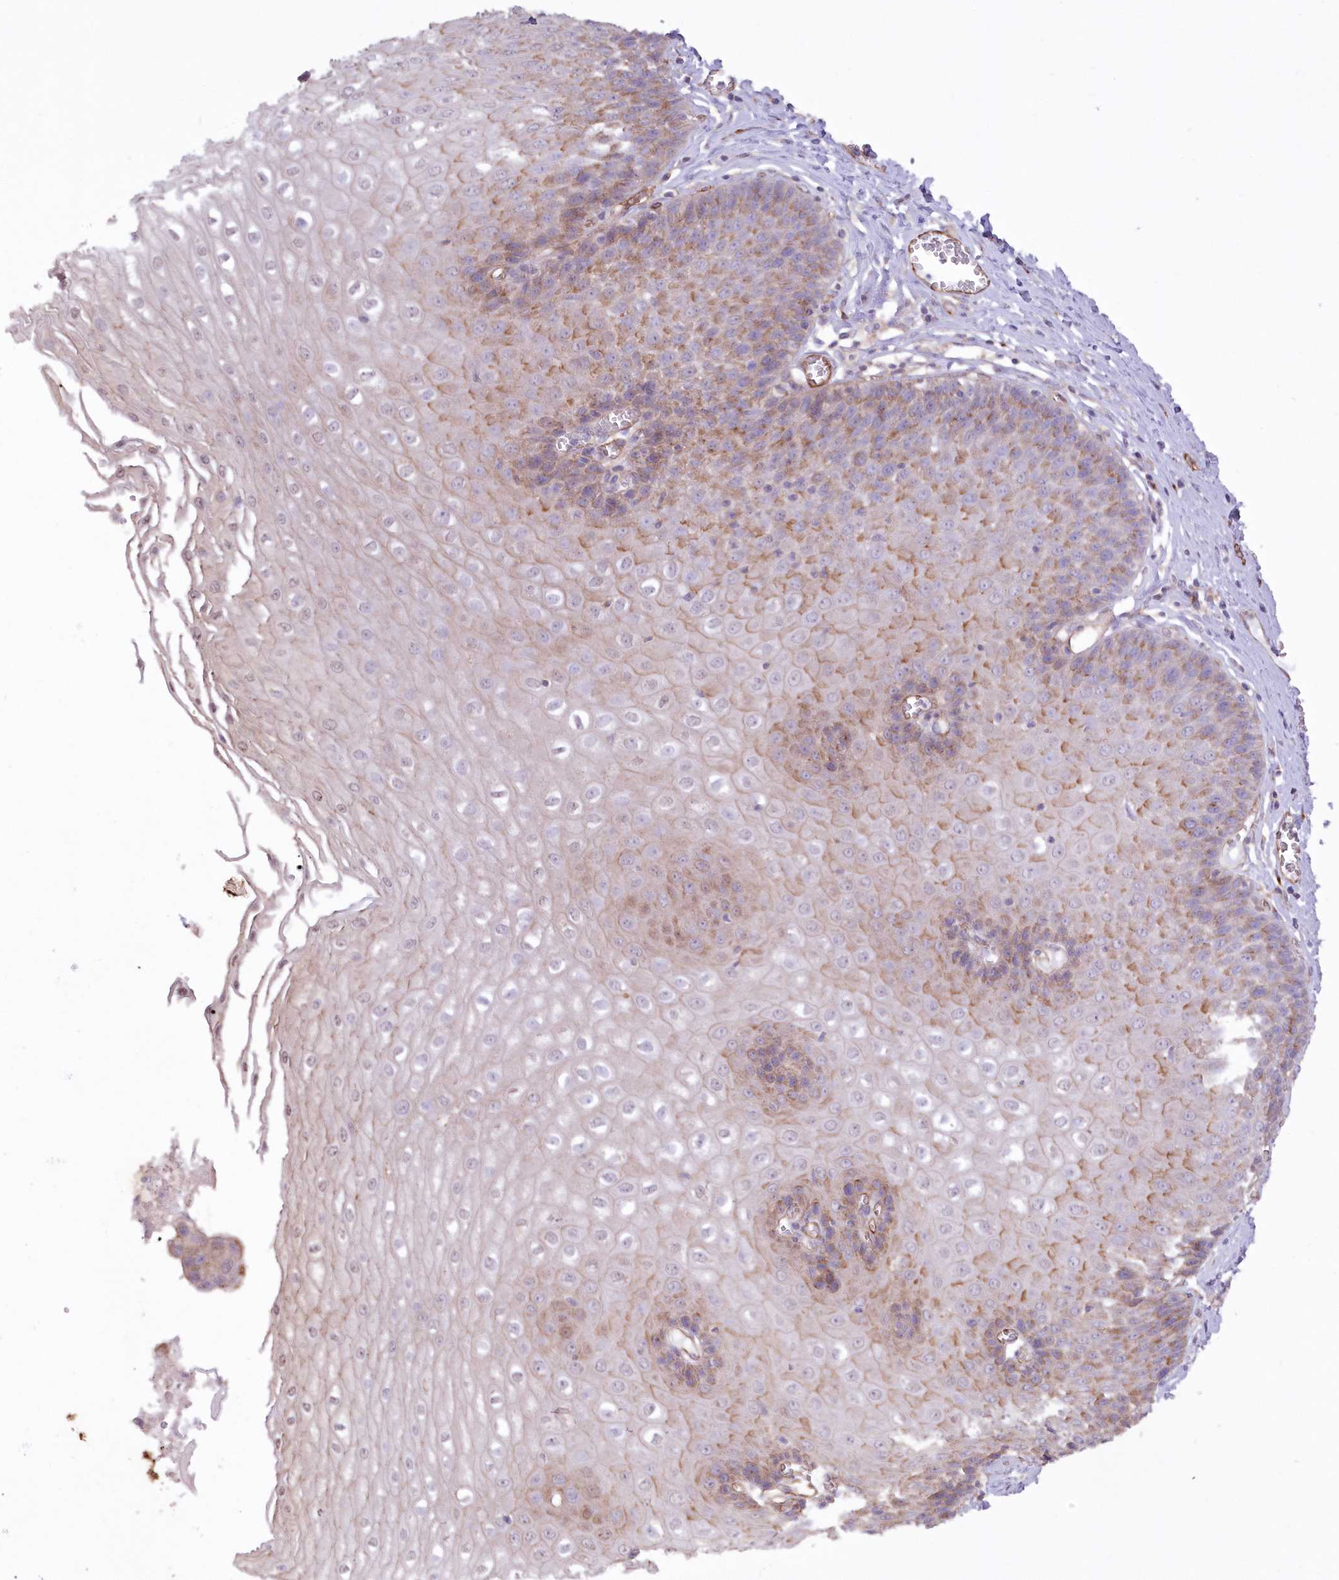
{"staining": {"intensity": "moderate", "quantity": "25%-75%", "location": "cytoplasmic/membranous"}, "tissue": "esophagus", "cell_type": "Squamous epithelial cells", "image_type": "normal", "snomed": [{"axis": "morphology", "description": "Normal tissue, NOS"}, {"axis": "topography", "description": "Esophagus"}], "caption": "DAB (3,3'-diaminobenzidine) immunohistochemical staining of benign human esophagus reveals moderate cytoplasmic/membranous protein positivity in about 25%-75% of squamous epithelial cells. The protein is shown in brown color, while the nuclei are stained blue.", "gene": "RAB11FIP5", "patient": {"sex": "male", "age": 60}}